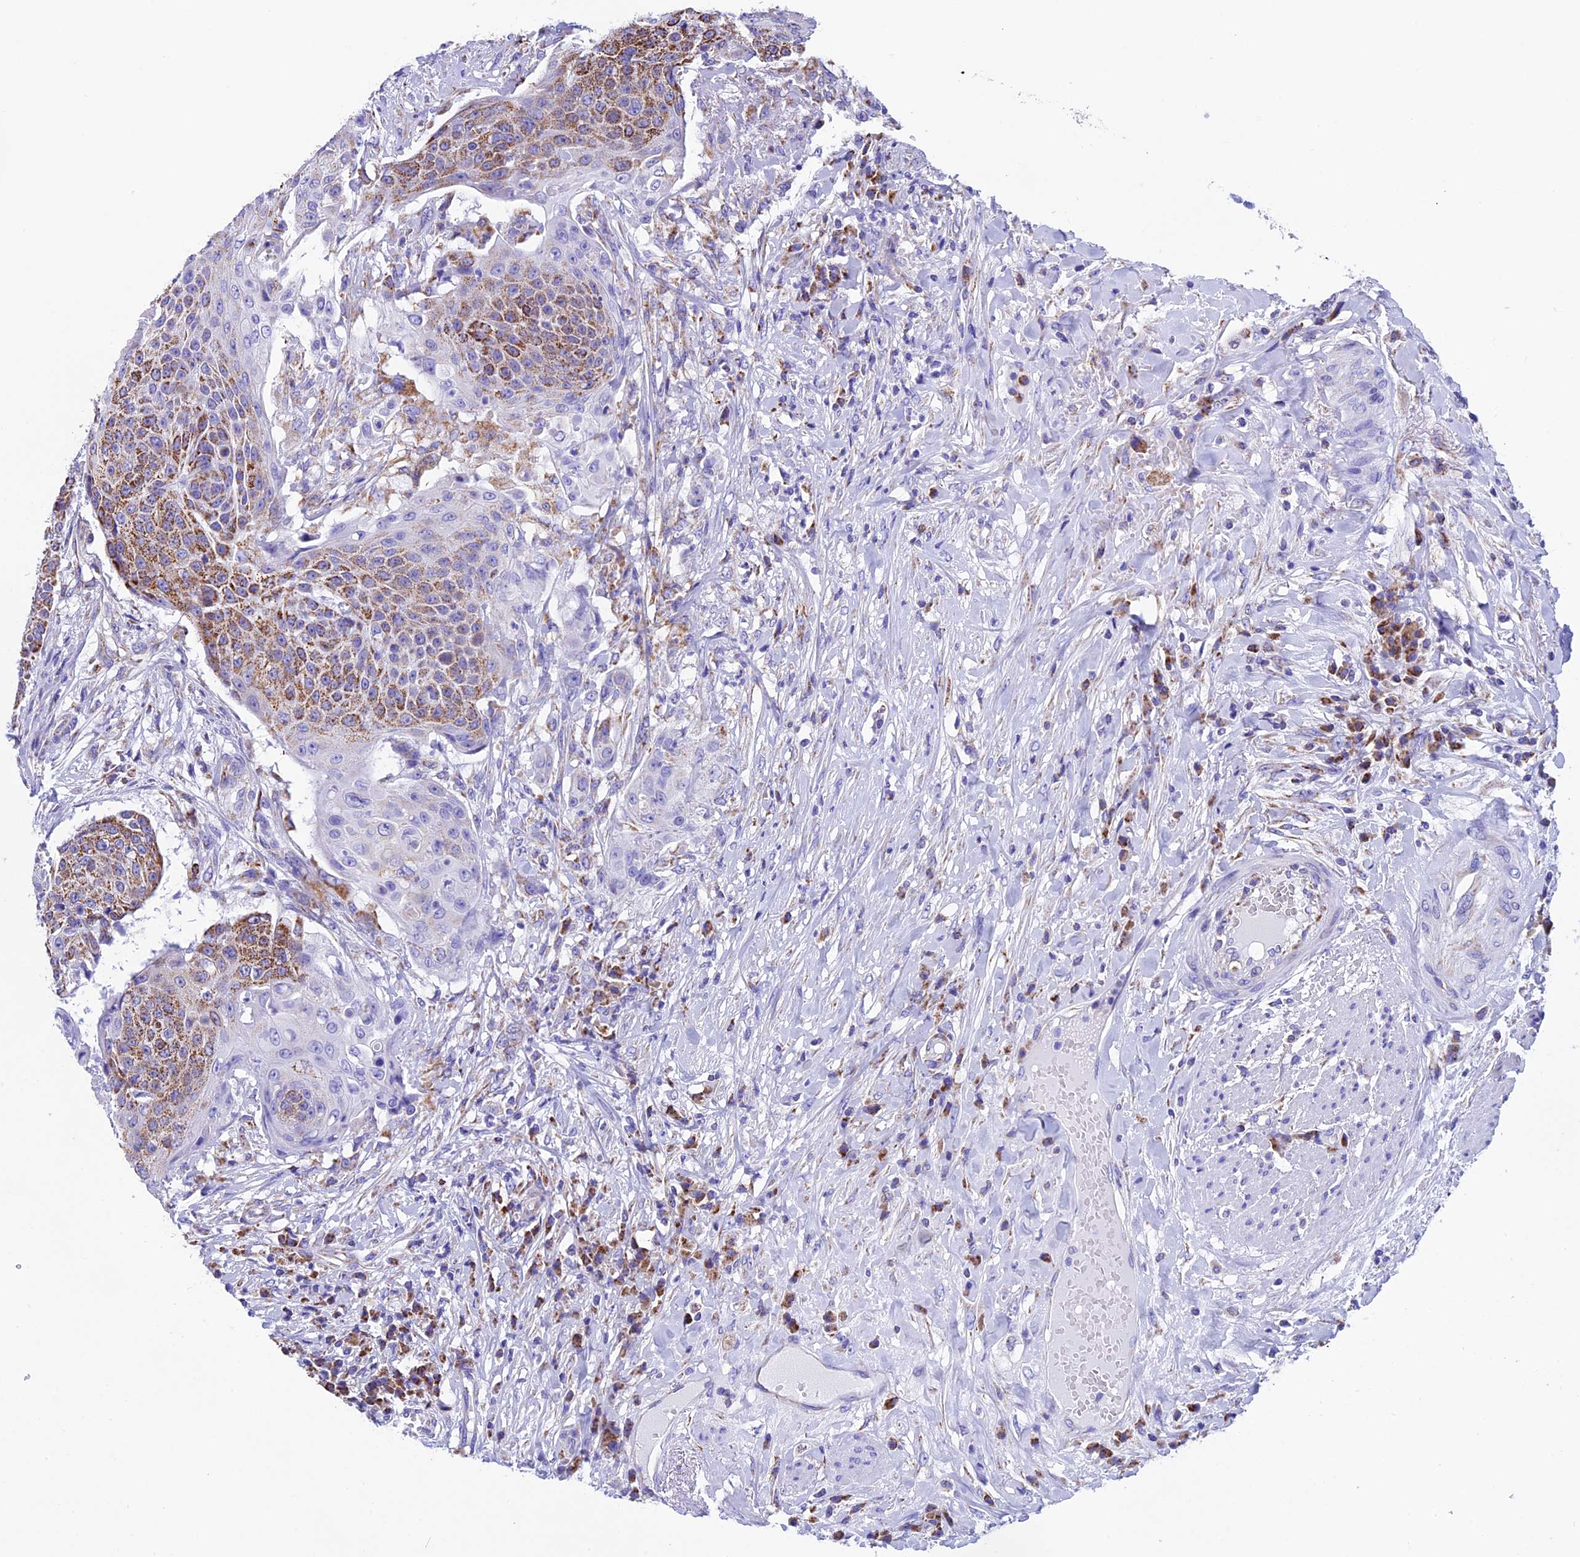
{"staining": {"intensity": "moderate", "quantity": "25%-75%", "location": "cytoplasmic/membranous"}, "tissue": "urothelial cancer", "cell_type": "Tumor cells", "image_type": "cancer", "snomed": [{"axis": "morphology", "description": "Urothelial carcinoma, High grade"}, {"axis": "topography", "description": "Urinary bladder"}], "caption": "Moderate cytoplasmic/membranous staining is appreciated in about 25%-75% of tumor cells in urothelial carcinoma (high-grade).", "gene": "SLC8B1", "patient": {"sex": "female", "age": 63}}